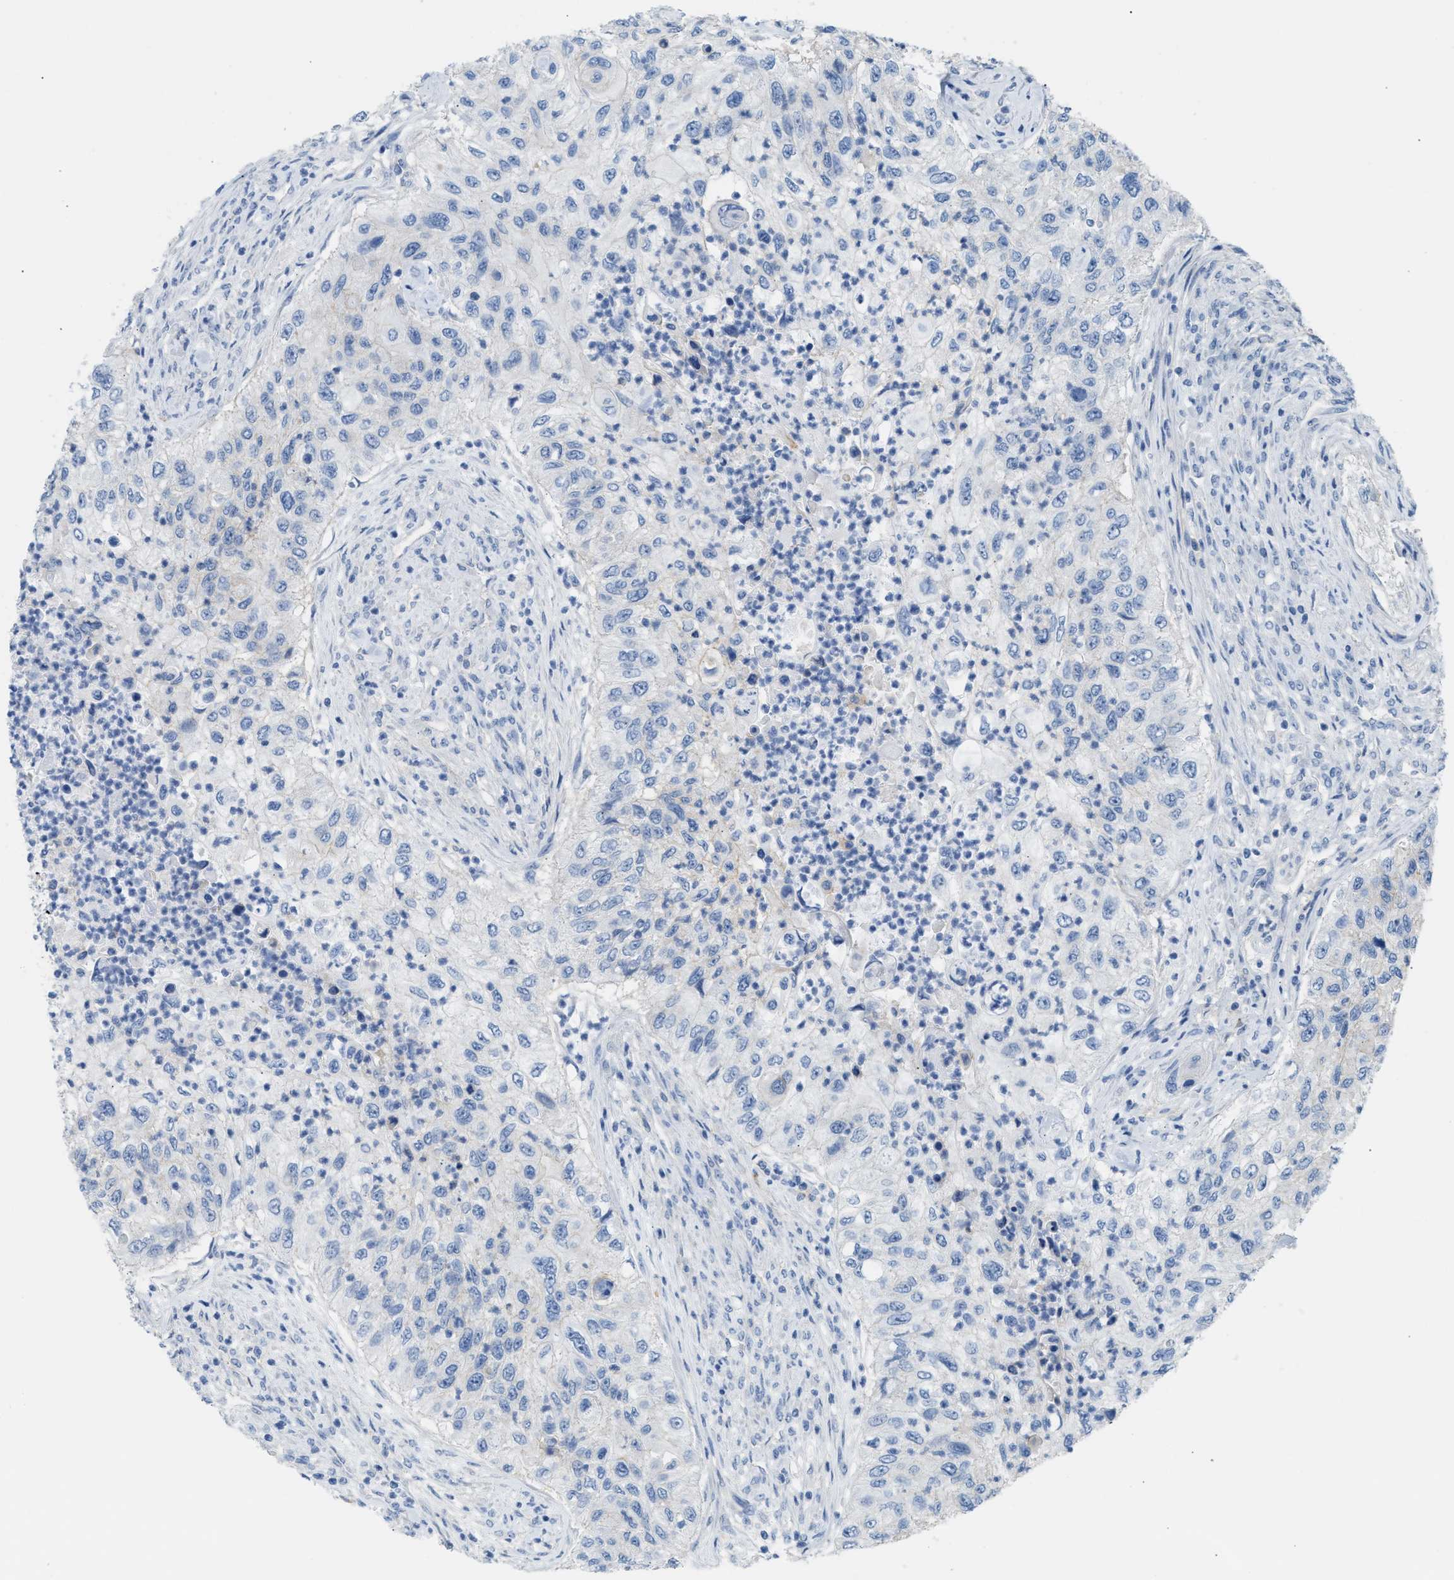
{"staining": {"intensity": "negative", "quantity": "none", "location": "none"}, "tissue": "urothelial cancer", "cell_type": "Tumor cells", "image_type": "cancer", "snomed": [{"axis": "morphology", "description": "Urothelial carcinoma, High grade"}, {"axis": "topography", "description": "Urinary bladder"}], "caption": "Tumor cells are negative for protein expression in human urothelial carcinoma (high-grade).", "gene": "ERBB2", "patient": {"sex": "female", "age": 60}}